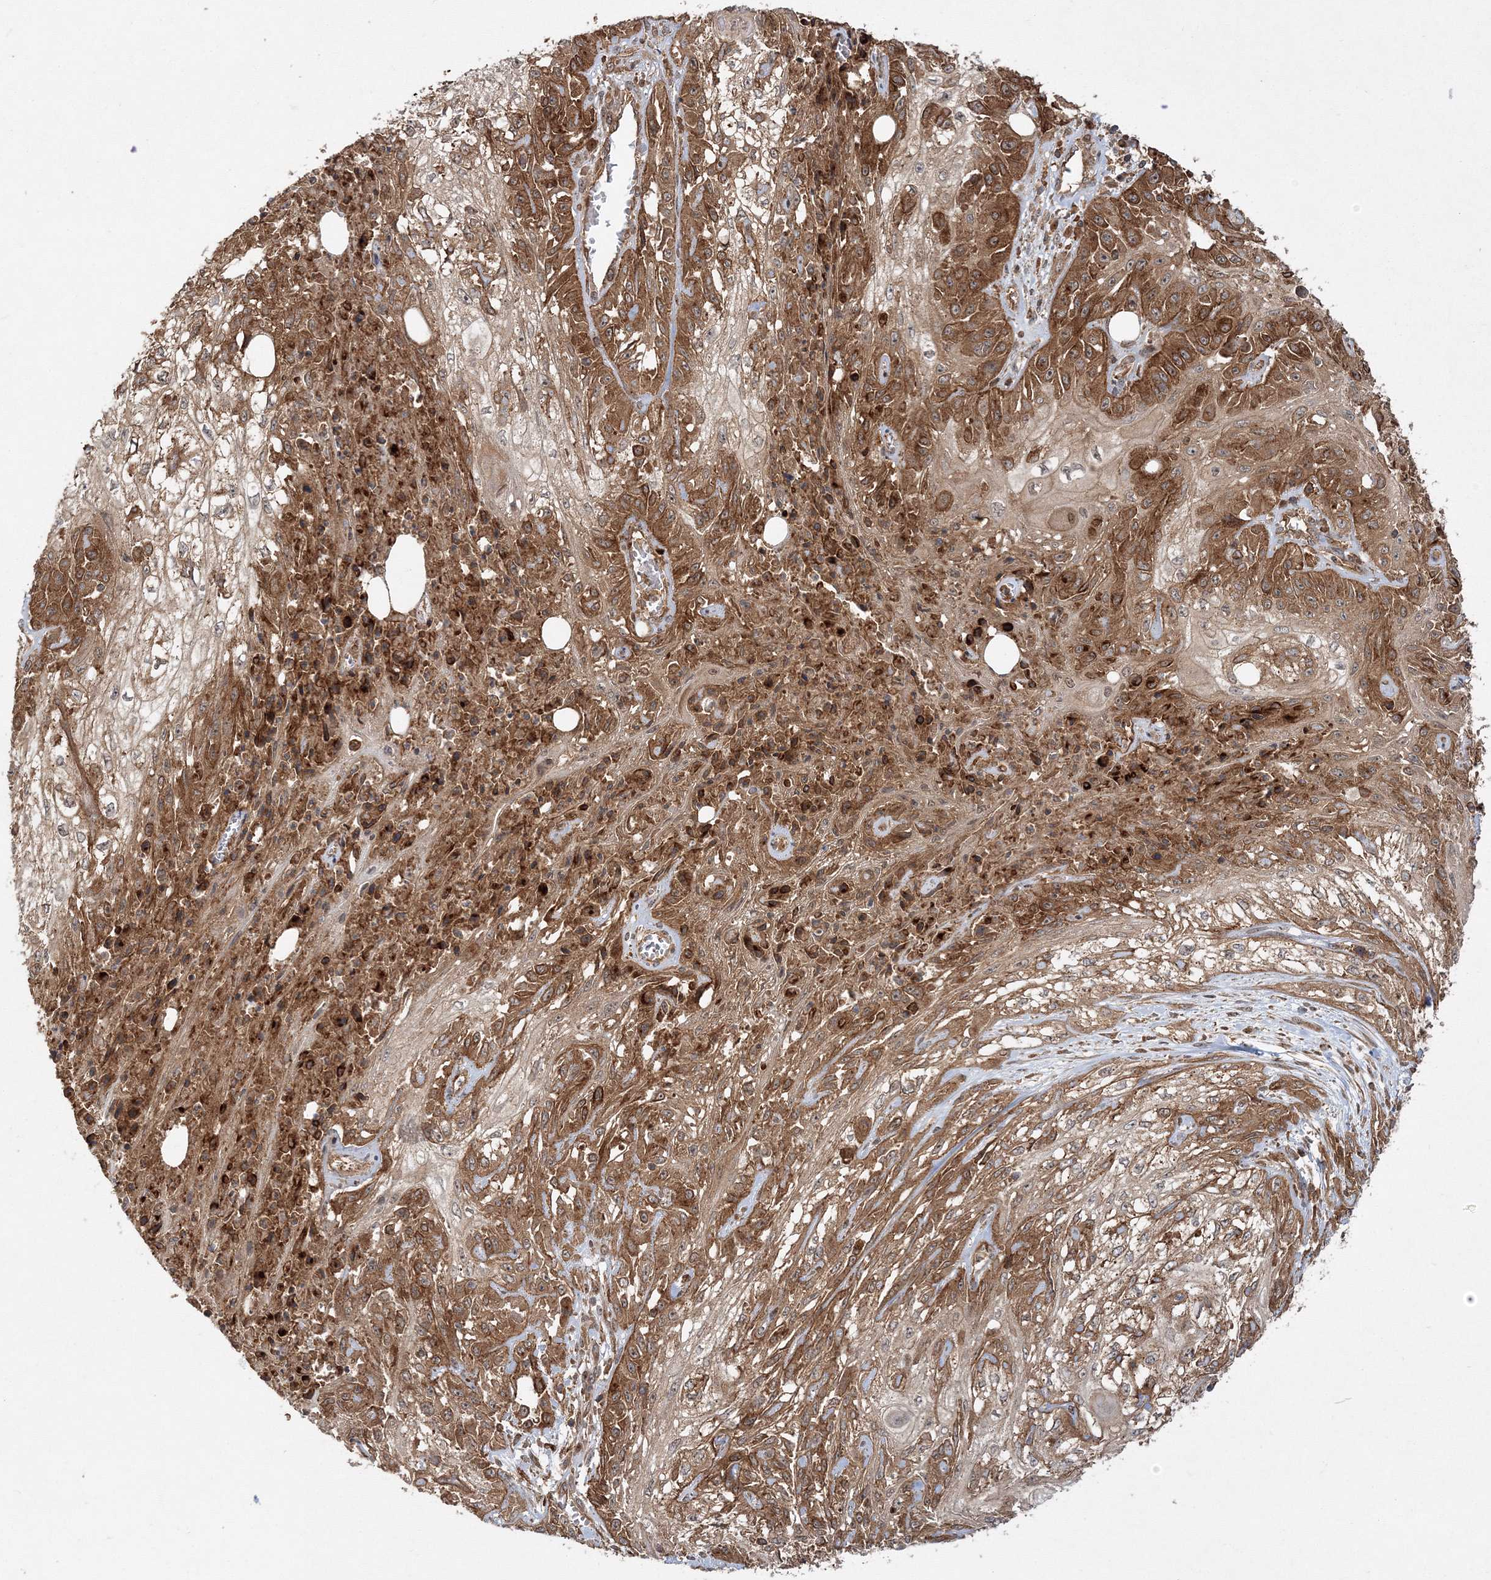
{"staining": {"intensity": "strong", "quantity": ">75%", "location": "cytoplasmic/membranous"}, "tissue": "skin cancer", "cell_type": "Tumor cells", "image_type": "cancer", "snomed": [{"axis": "morphology", "description": "Squamous cell carcinoma, NOS"}, {"axis": "morphology", "description": "Squamous cell carcinoma, metastatic, NOS"}, {"axis": "topography", "description": "Skin"}, {"axis": "topography", "description": "Lymph node"}], "caption": "Skin cancer (squamous cell carcinoma) was stained to show a protein in brown. There is high levels of strong cytoplasmic/membranous staining in approximately >75% of tumor cells.", "gene": "WDR37", "patient": {"sex": "male", "age": 75}}